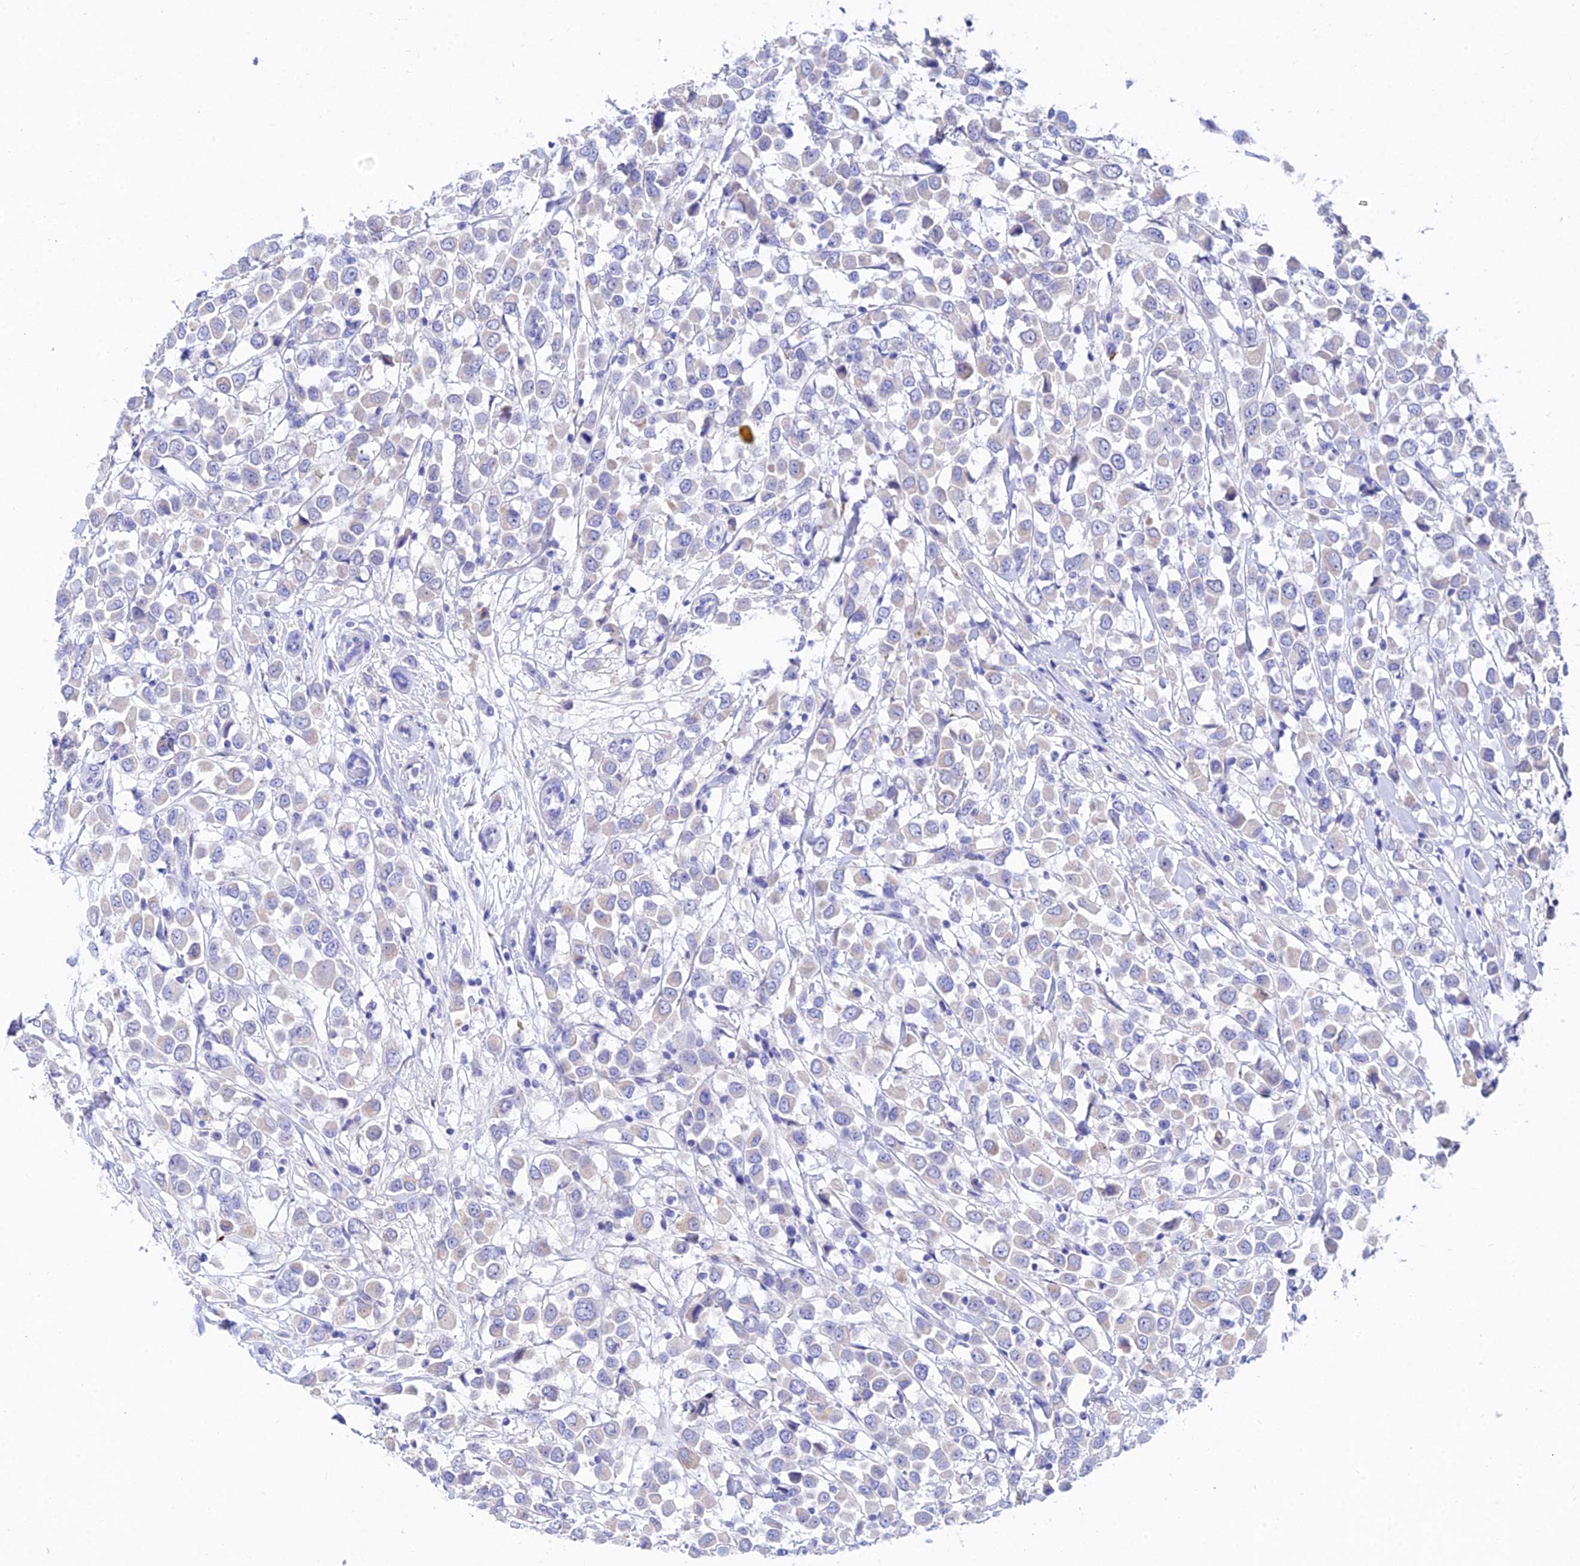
{"staining": {"intensity": "negative", "quantity": "none", "location": "none"}, "tissue": "breast cancer", "cell_type": "Tumor cells", "image_type": "cancer", "snomed": [{"axis": "morphology", "description": "Duct carcinoma"}, {"axis": "topography", "description": "Breast"}], "caption": "IHC image of neoplastic tissue: intraductal carcinoma (breast) stained with DAB reveals no significant protein positivity in tumor cells.", "gene": "CEP41", "patient": {"sex": "female", "age": 61}}